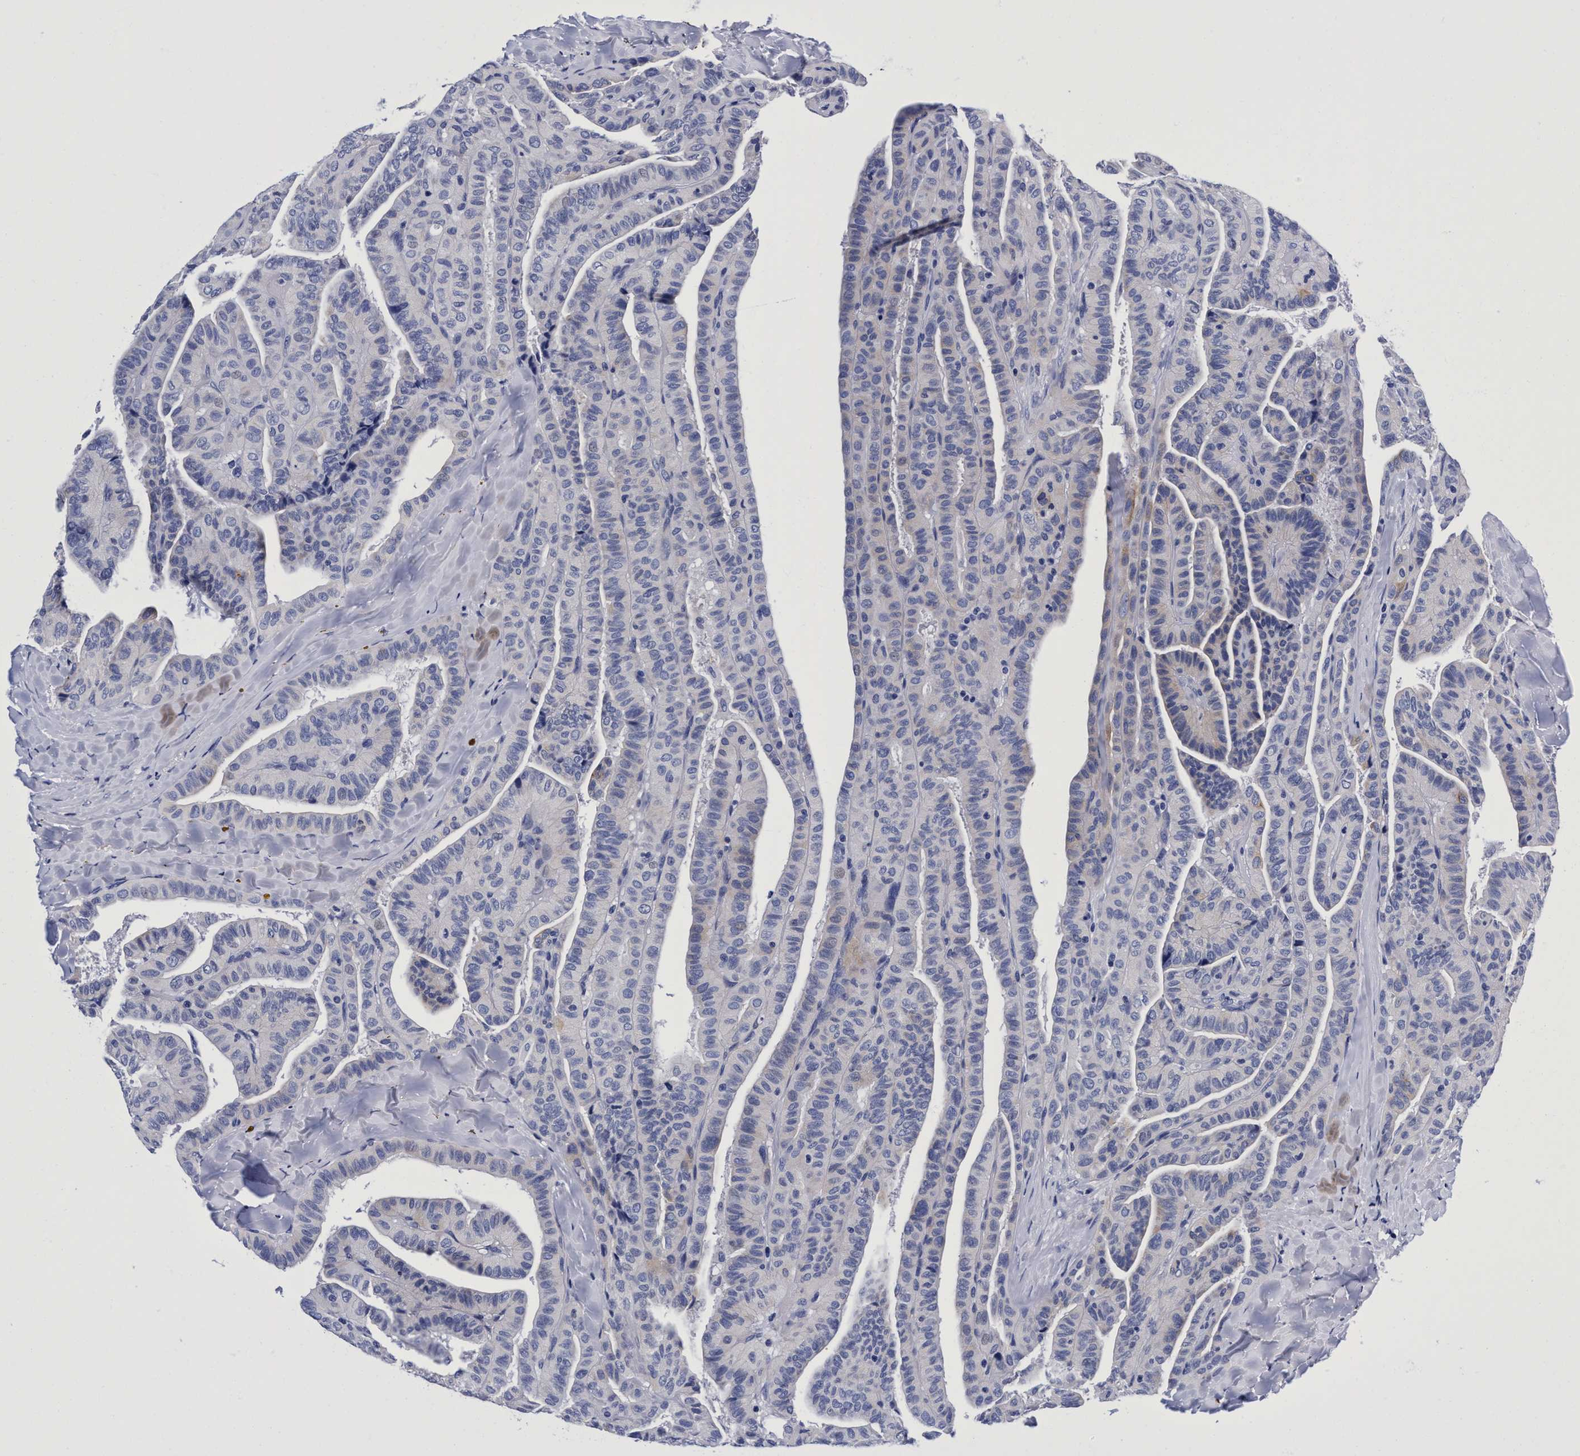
{"staining": {"intensity": "weak", "quantity": "<25%", "location": "cytoplasmic/membranous"}, "tissue": "thyroid cancer", "cell_type": "Tumor cells", "image_type": "cancer", "snomed": [{"axis": "morphology", "description": "Papillary adenocarcinoma, NOS"}, {"axis": "topography", "description": "Thyroid gland"}], "caption": "There is no significant positivity in tumor cells of papillary adenocarcinoma (thyroid).", "gene": "PLPPR1", "patient": {"sex": "male", "age": 77}}